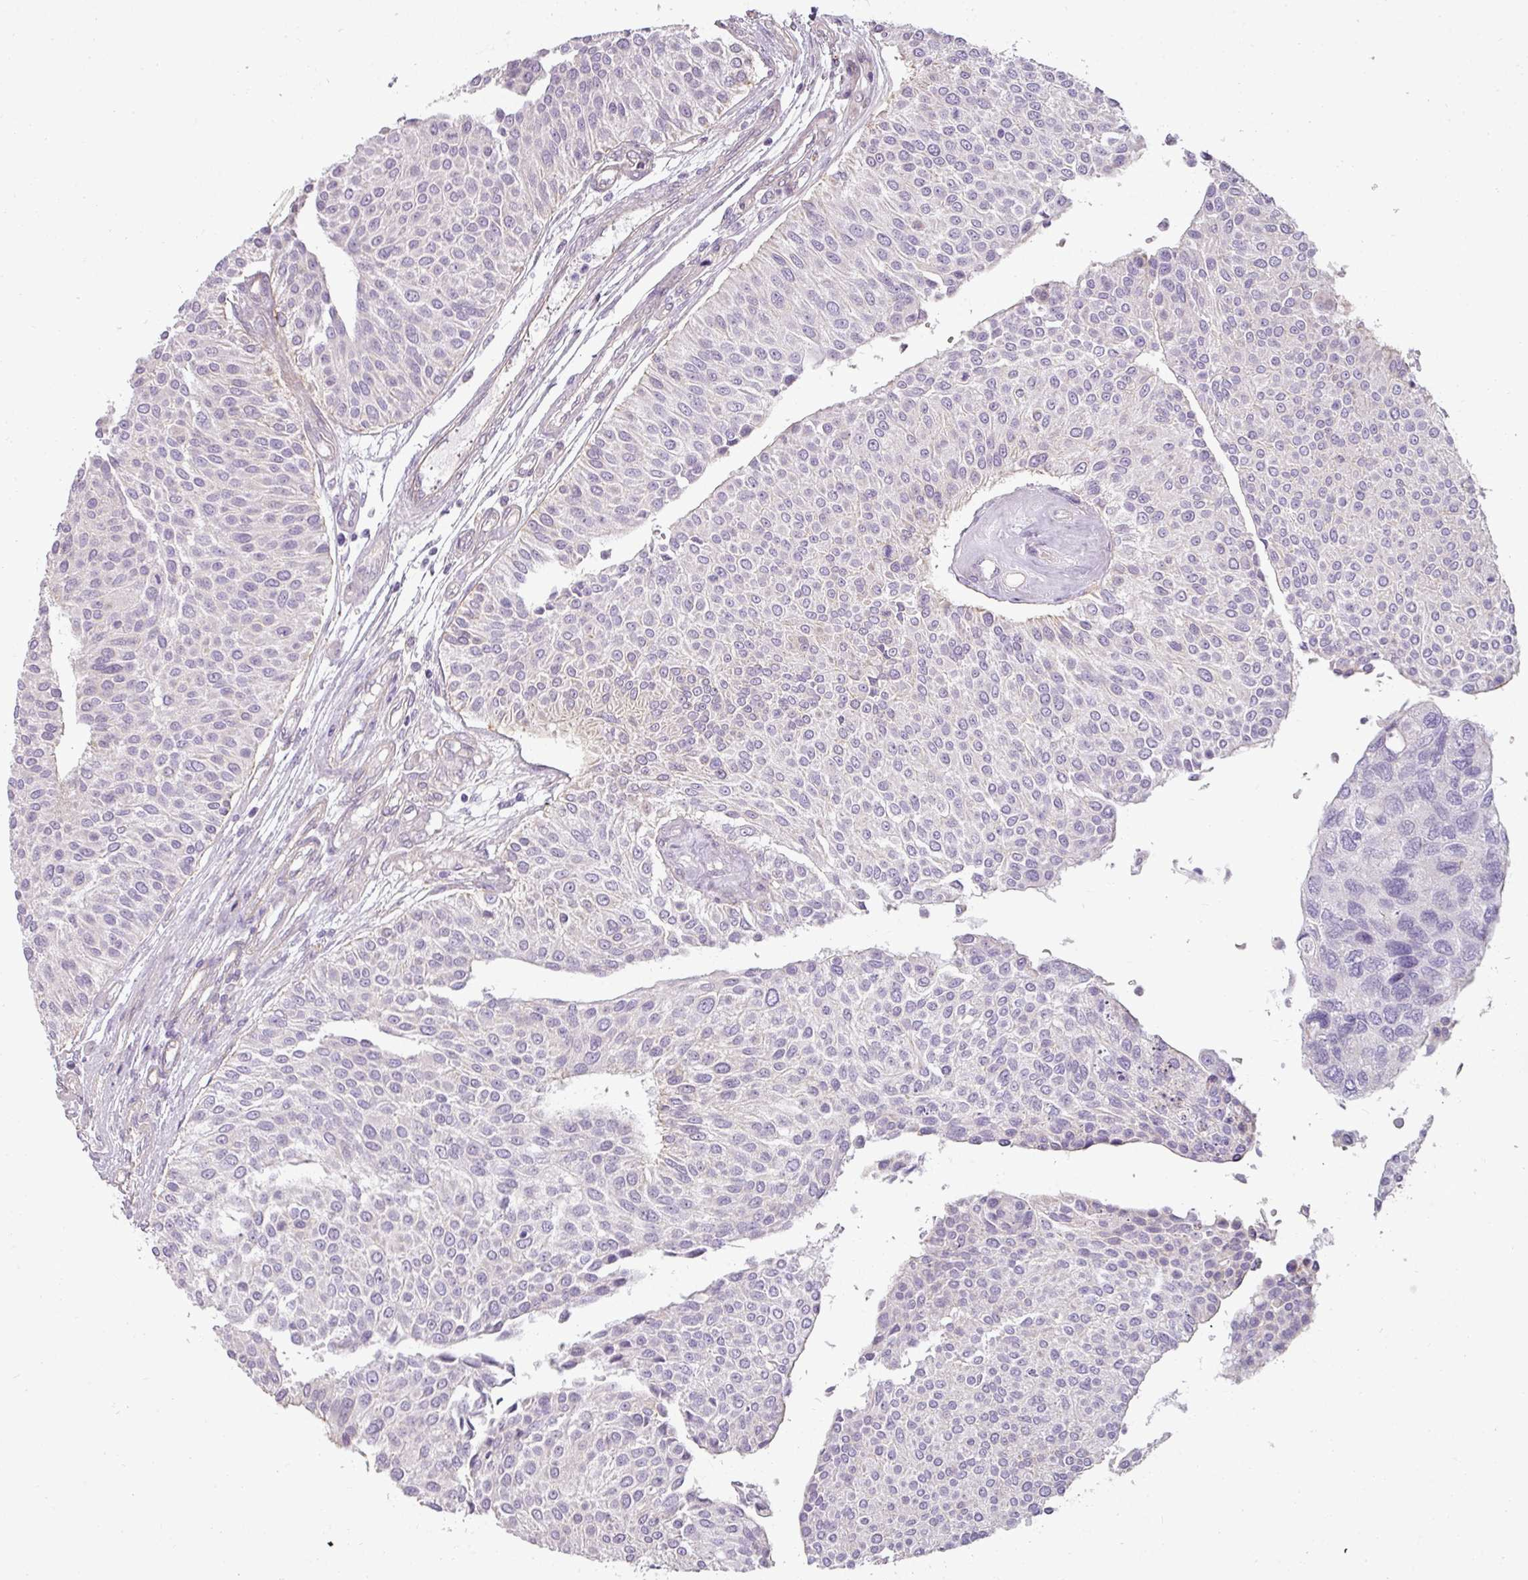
{"staining": {"intensity": "negative", "quantity": "none", "location": "none"}, "tissue": "urothelial cancer", "cell_type": "Tumor cells", "image_type": "cancer", "snomed": [{"axis": "morphology", "description": "Urothelial carcinoma, NOS"}, {"axis": "topography", "description": "Urinary bladder"}], "caption": "A photomicrograph of transitional cell carcinoma stained for a protein demonstrates no brown staining in tumor cells. (Stains: DAB IHC with hematoxylin counter stain, Microscopy: brightfield microscopy at high magnification).", "gene": "ASB1", "patient": {"sex": "male", "age": 55}}